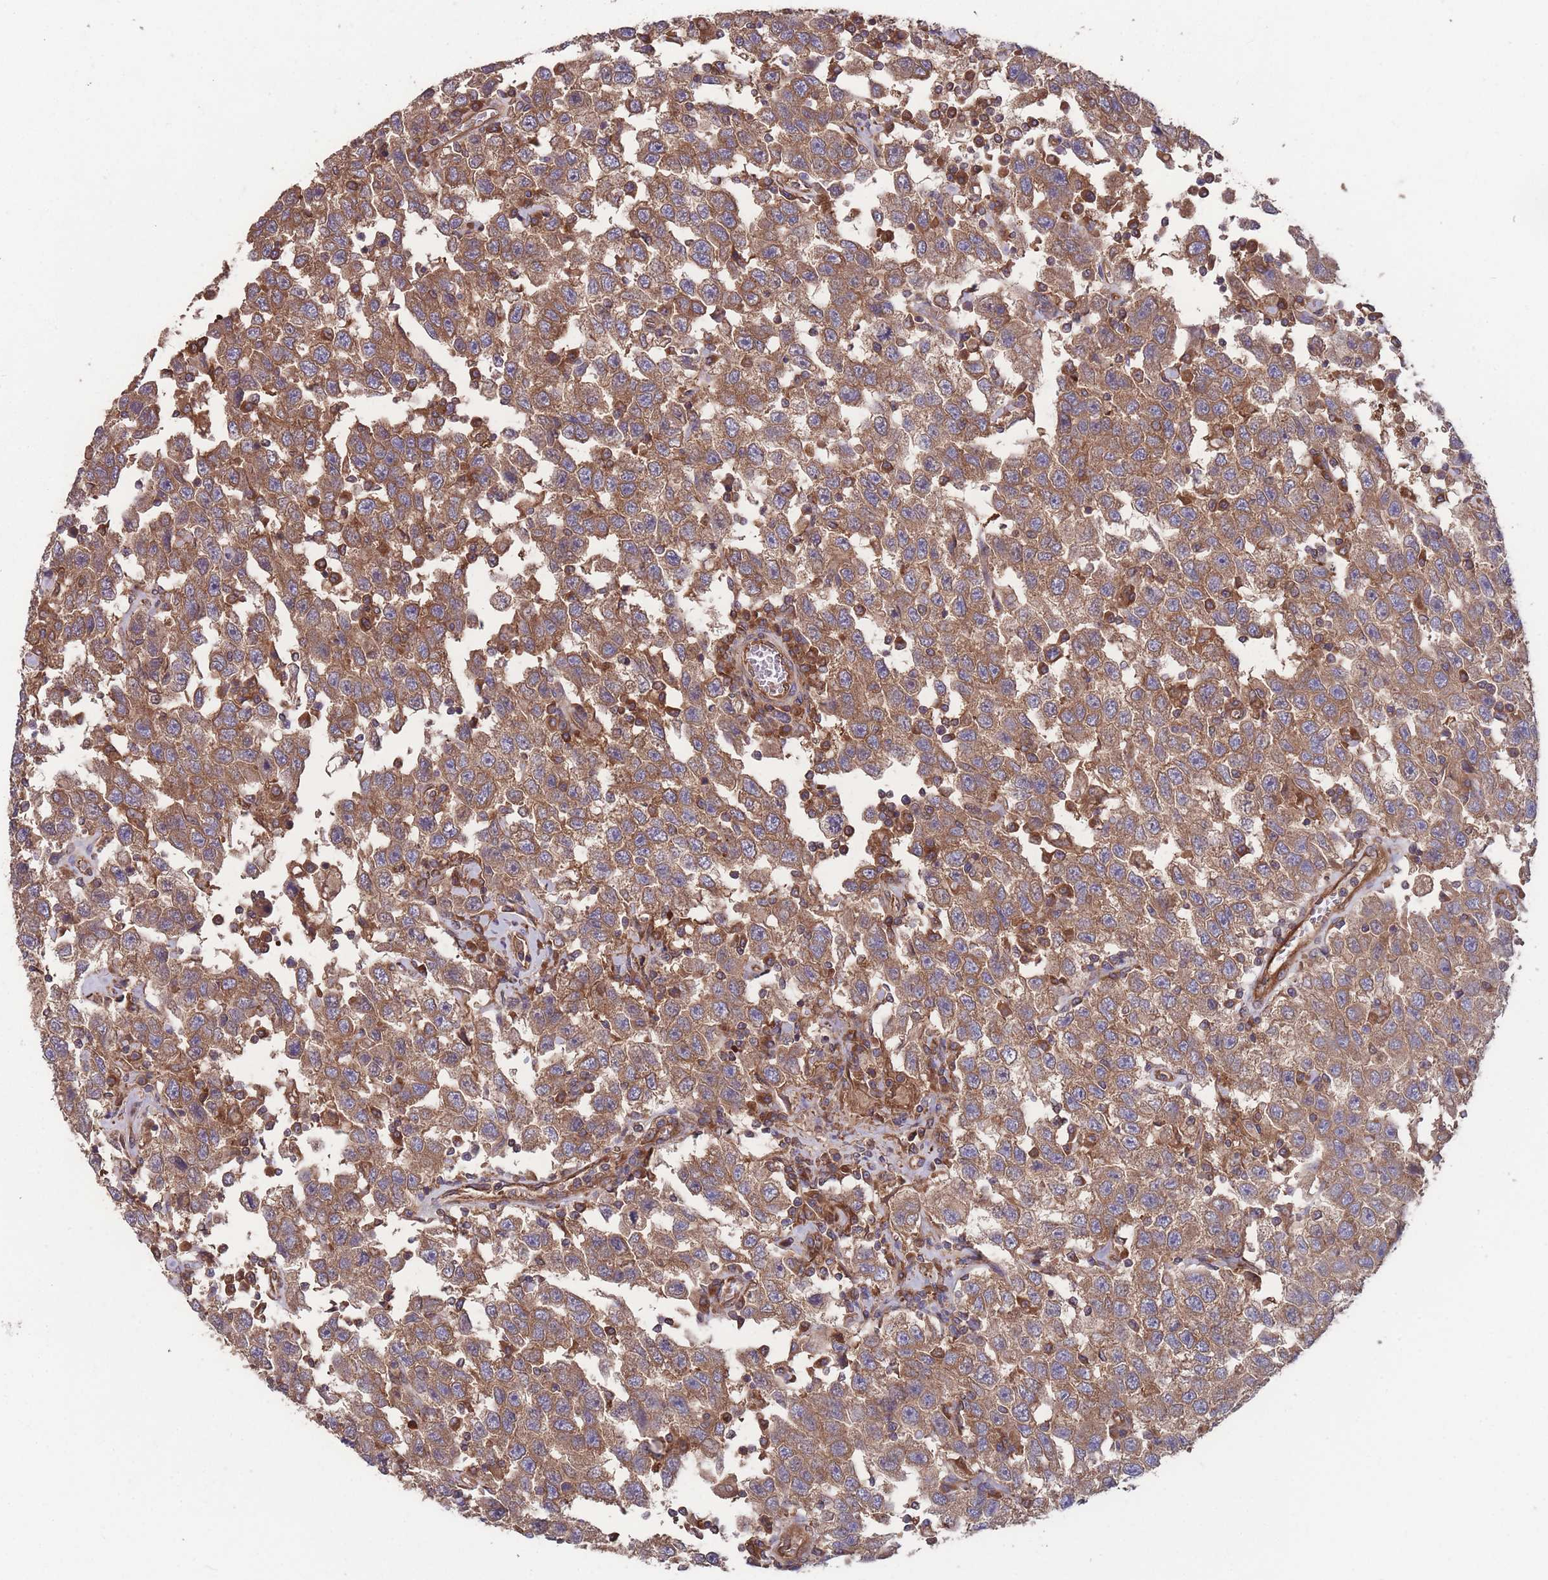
{"staining": {"intensity": "moderate", "quantity": ">75%", "location": "cytoplasmic/membranous"}, "tissue": "testis cancer", "cell_type": "Tumor cells", "image_type": "cancer", "snomed": [{"axis": "morphology", "description": "Seminoma, NOS"}, {"axis": "topography", "description": "Testis"}], "caption": "Testis seminoma stained for a protein exhibits moderate cytoplasmic/membranous positivity in tumor cells.", "gene": "ZPR1", "patient": {"sex": "male", "age": 41}}